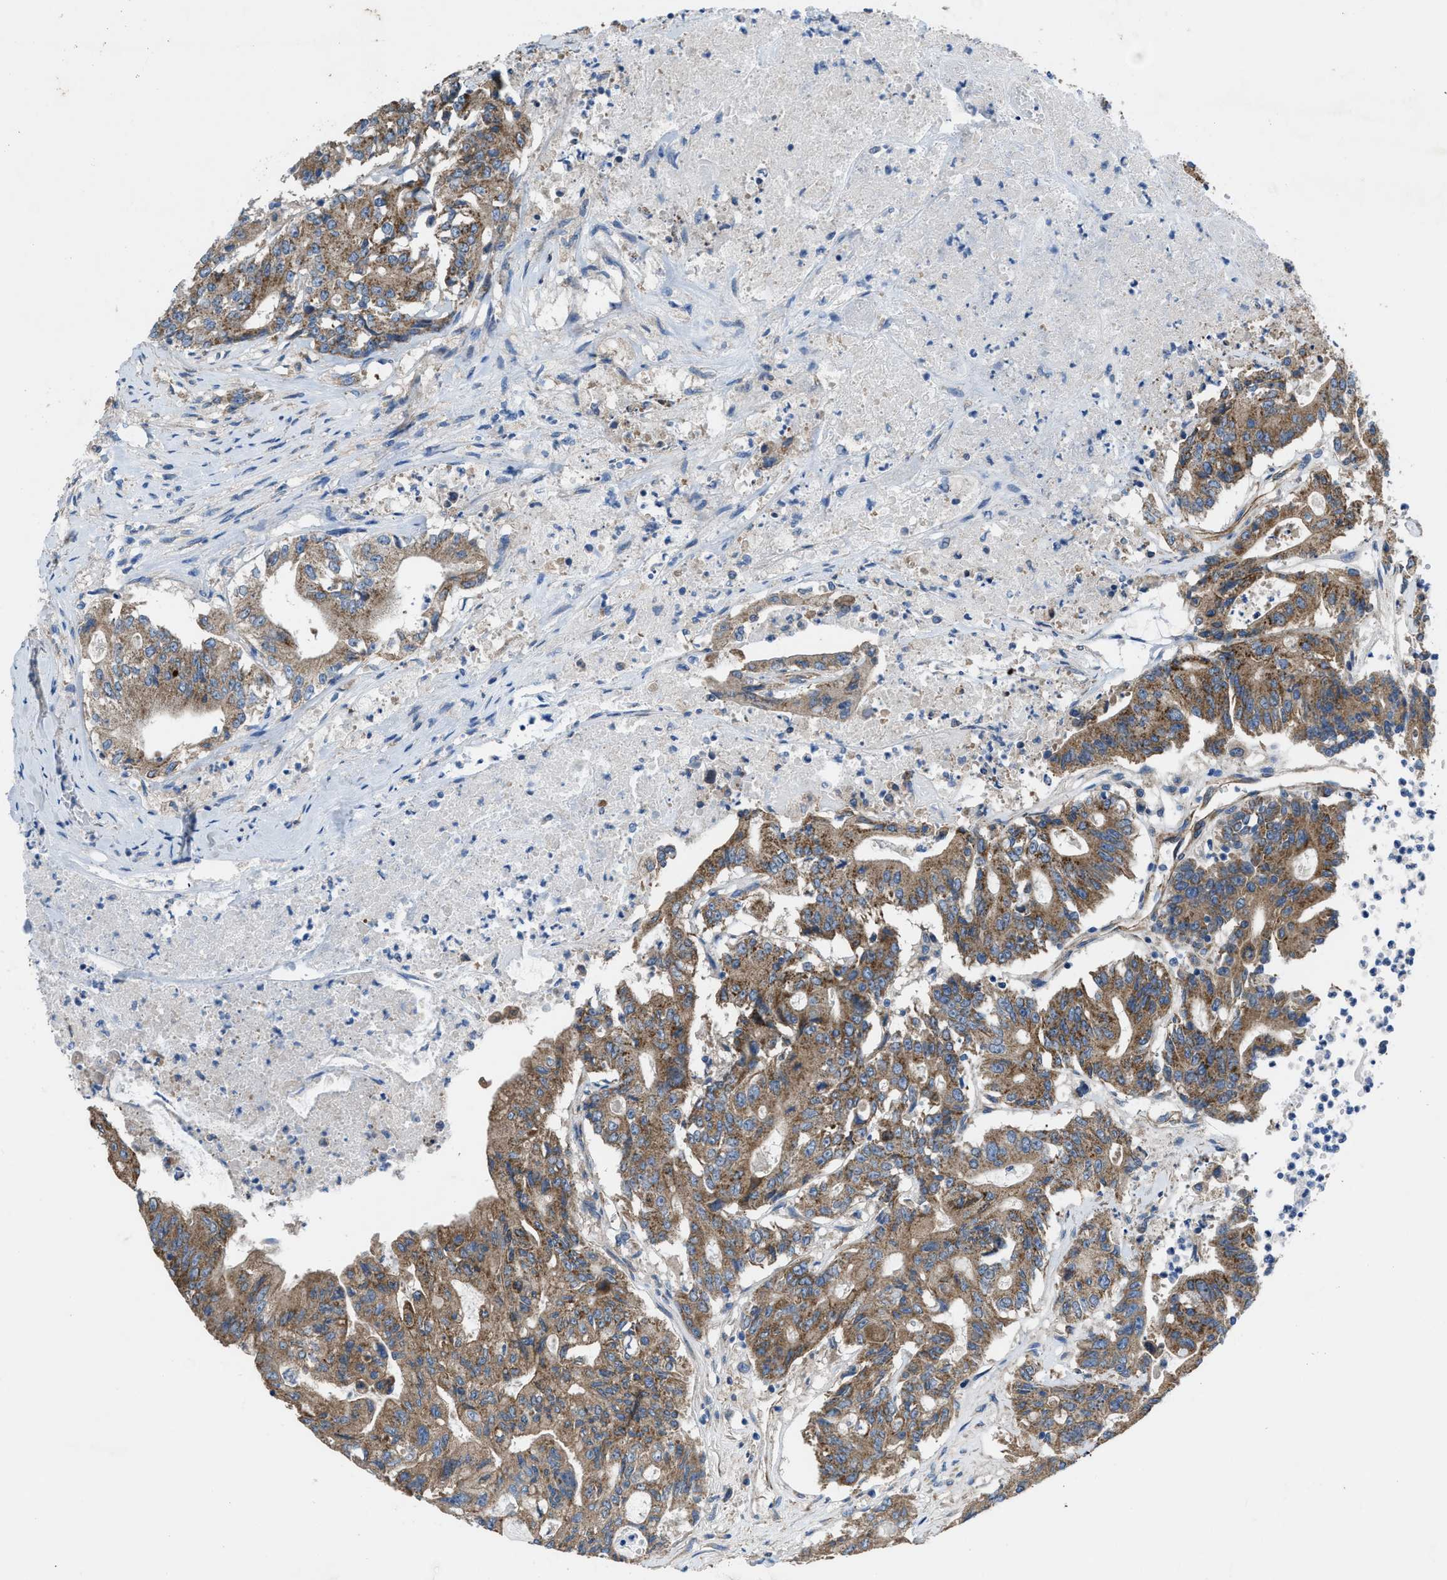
{"staining": {"intensity": "moderate", "quantity": ">75%", "location": "cytoplasmic/membranous"}, "tissue": "colorectal cancer", "cell_type": "Tumor cells", "image_type": "cancer", "snomed": [{"axis": "morphology", "description": "Adenocarcinoma, NOS"}, {"axis": "topography", "description": "Colon"}], "caption": "Brown immunohistochemical staining in human adenocarcinoma (colorectal) reveals moderate cytoplasmic/membranous staining in about >75% of tumor cells. The protein of interest is stained brown, and the nuclei are stained in blue (DAB IHC with brightfield microscopy, high magnification).", "gene": "DOLPP1", "patient": {"sex": "female", "age": 77}}